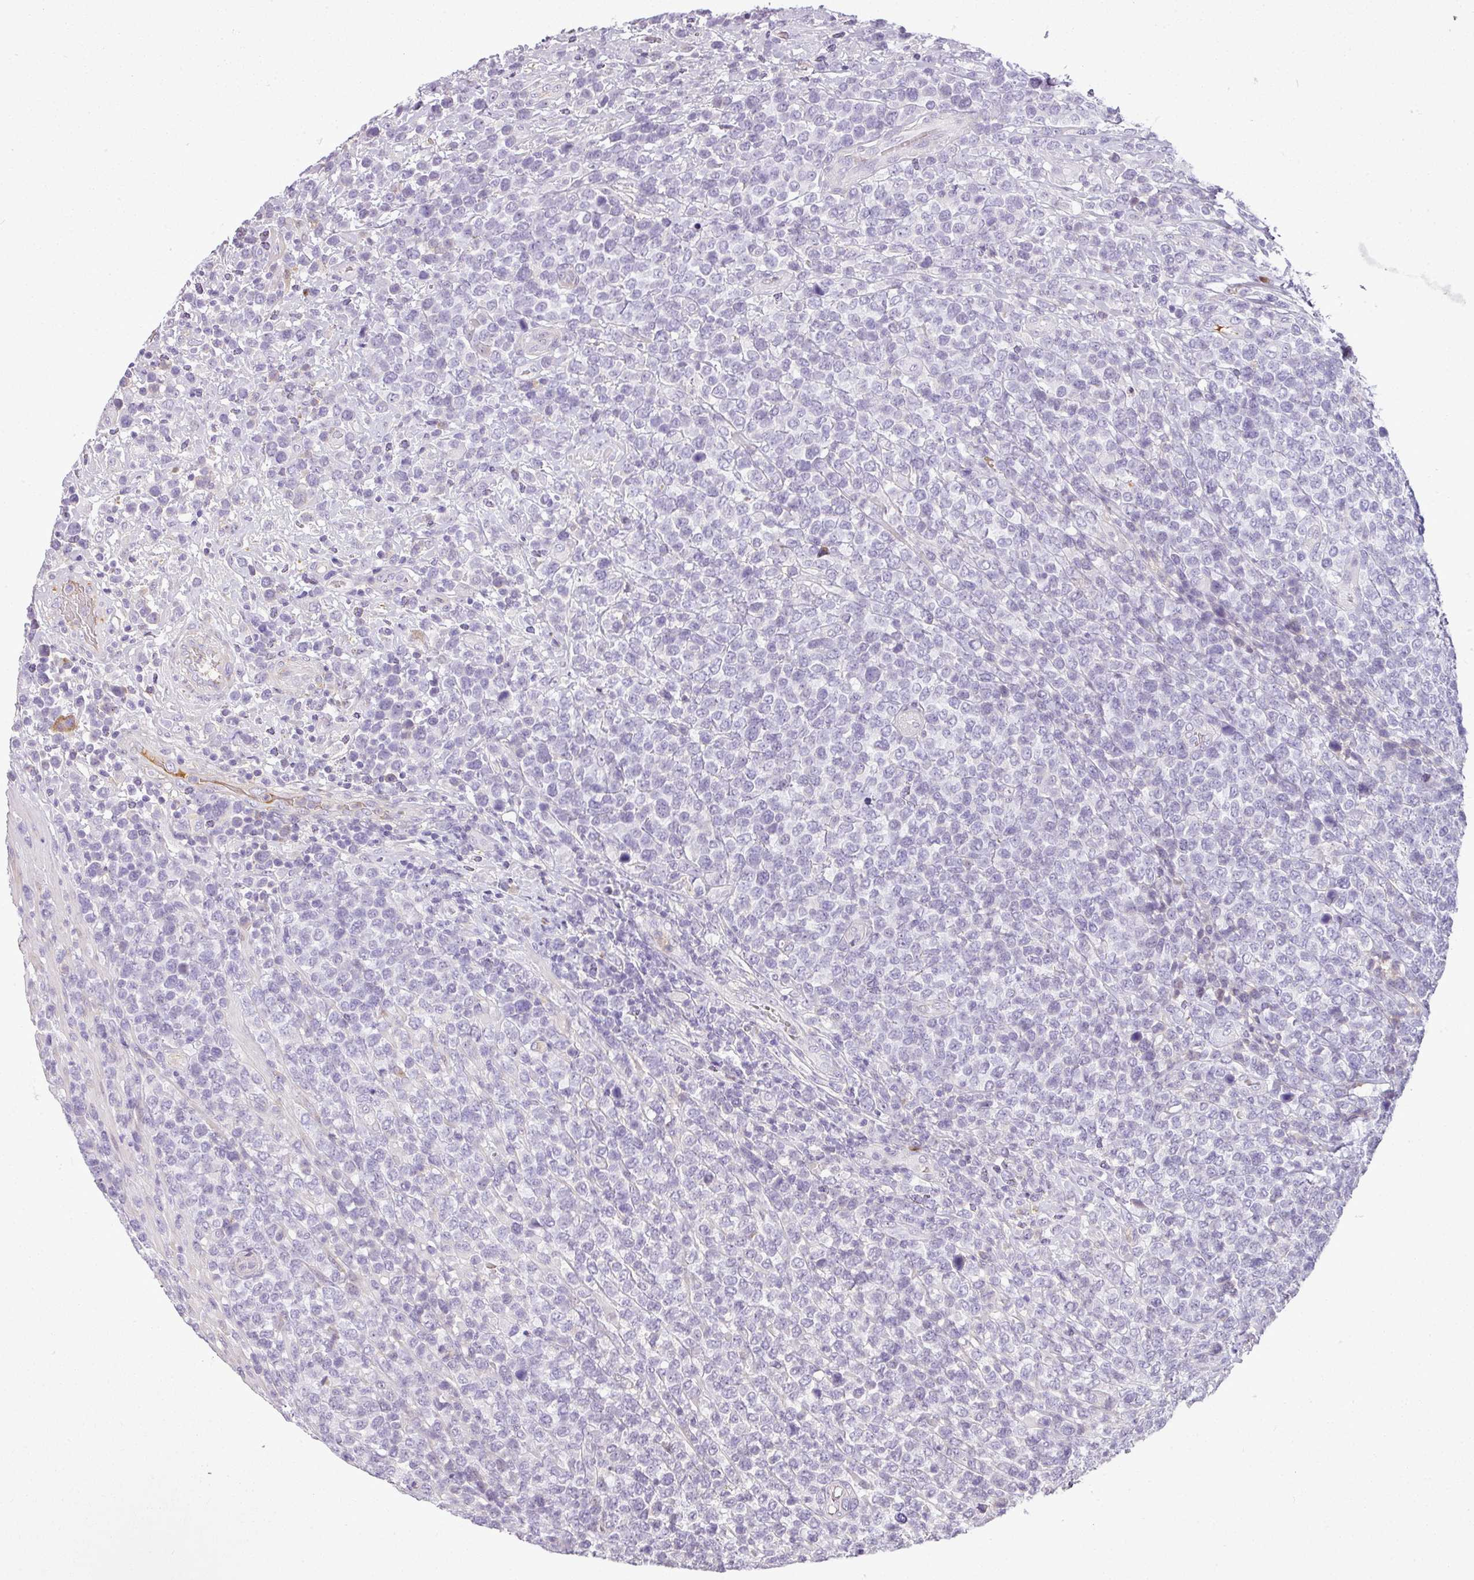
{"staining": {"intensity": "negative", "quantity": "none", "location": "none"}, "tissue": "lymphoma", "cell_type": "Tumor cells", "image_type": "cancer", "snomed": [{"axis": "morphology", "description": "Malignant lymphoma, non-Hodgkin's type, High grade"}, {"axis": "topography", "description": "Soft tissue"}], "caption": "A histopathology image of human lymphoma is negative for staining in tumor cells.", "gene": "C4B", "patient": {"sex": "female", "age": 56}}